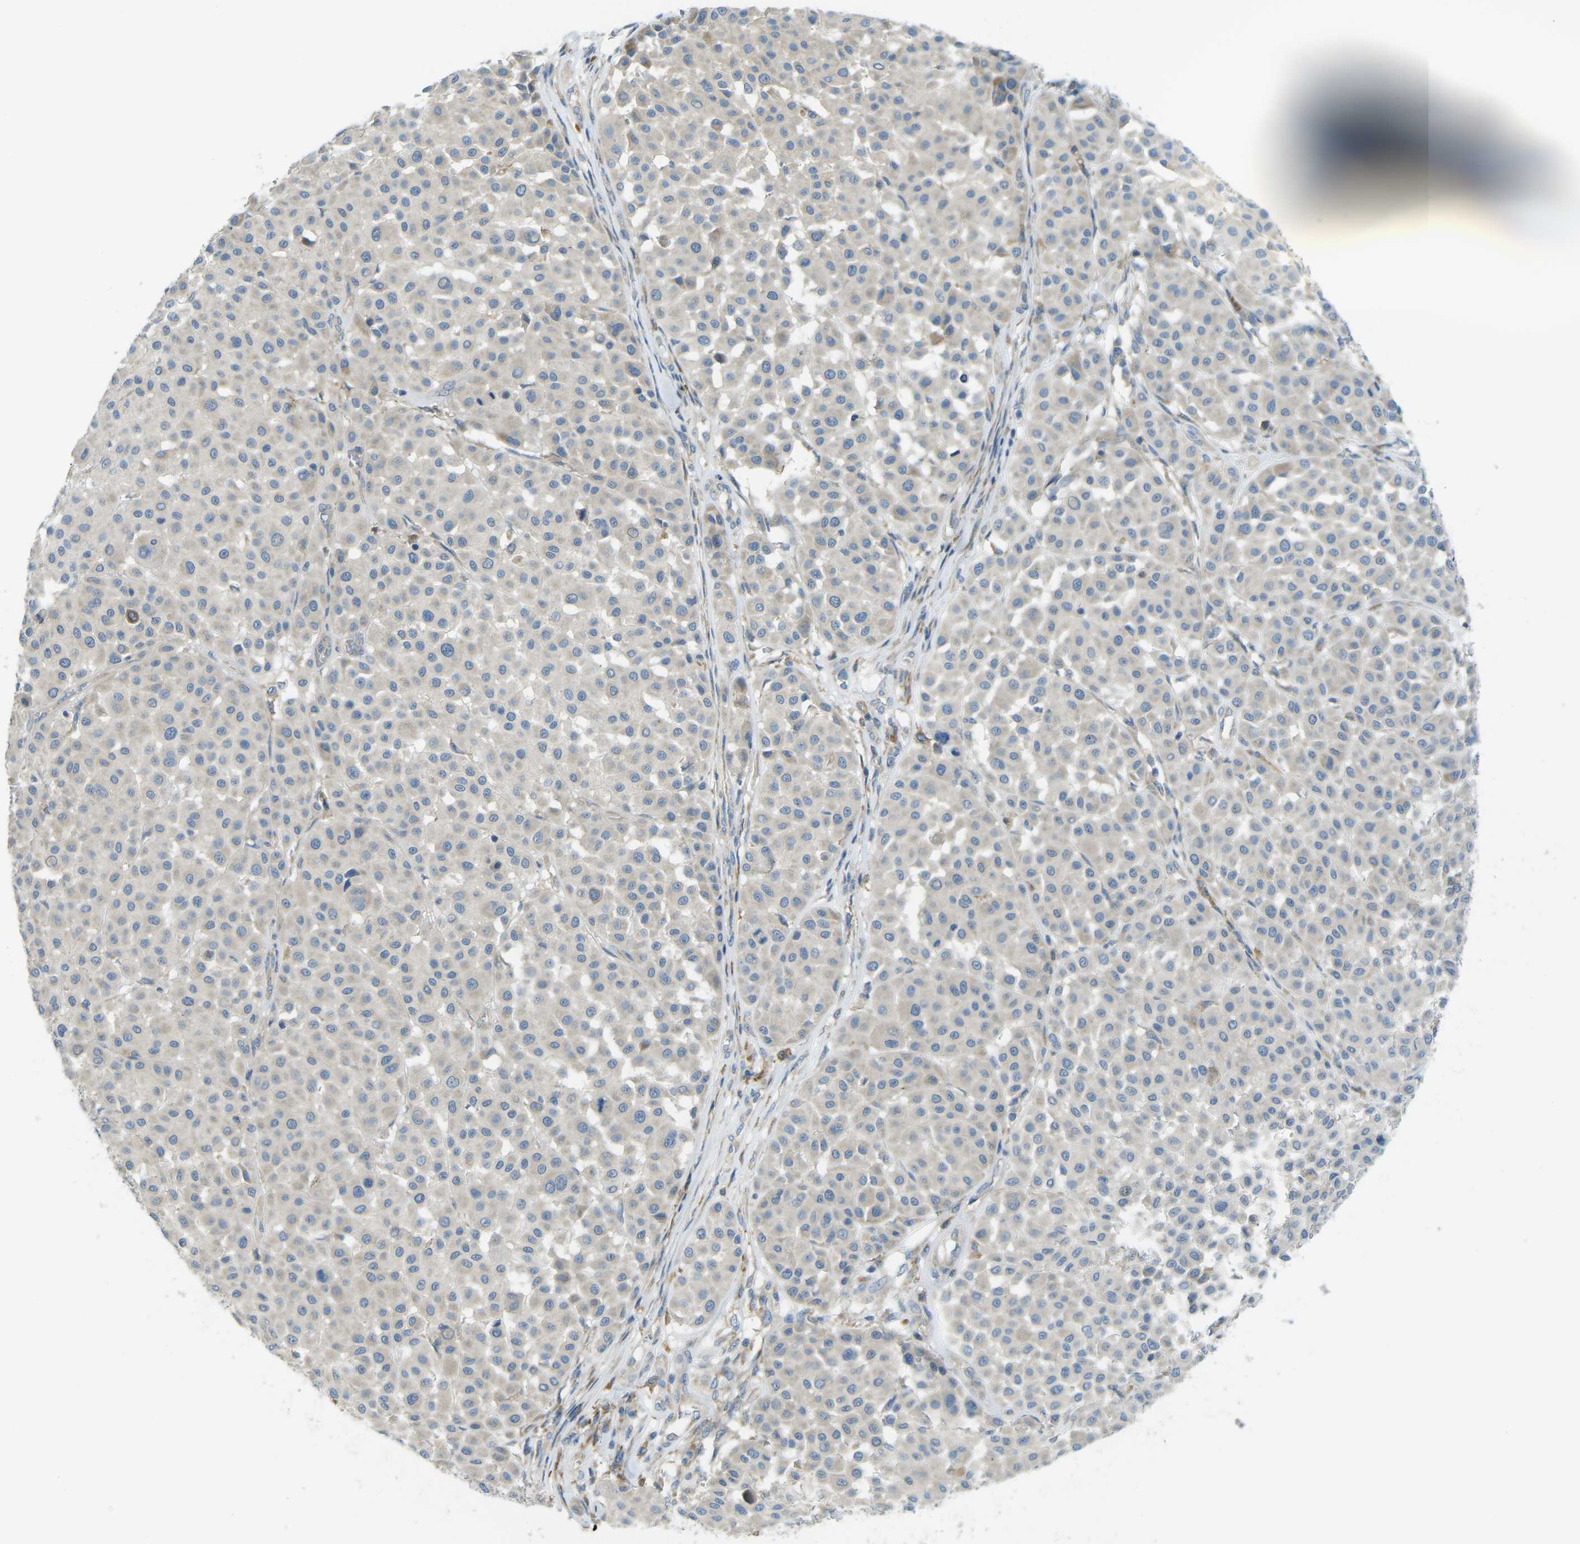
{"staining": {"intensity": "negative", "quantity": "none", "location": "none"}, "tissue": "melanoma", "cell_type": "Tumor cells", "image_type": "cancer", "snomed": [{"axis": "morphology", "description": "Malignant melanoma, Metastatic site"}, {"axis": "topography", "description": "Soft tissue"}], "caption": "Tumor cells are negative for protein expression in human melanoma.", "gene": "MYLK4", "patient": {"sex": "male", "age": 41}}